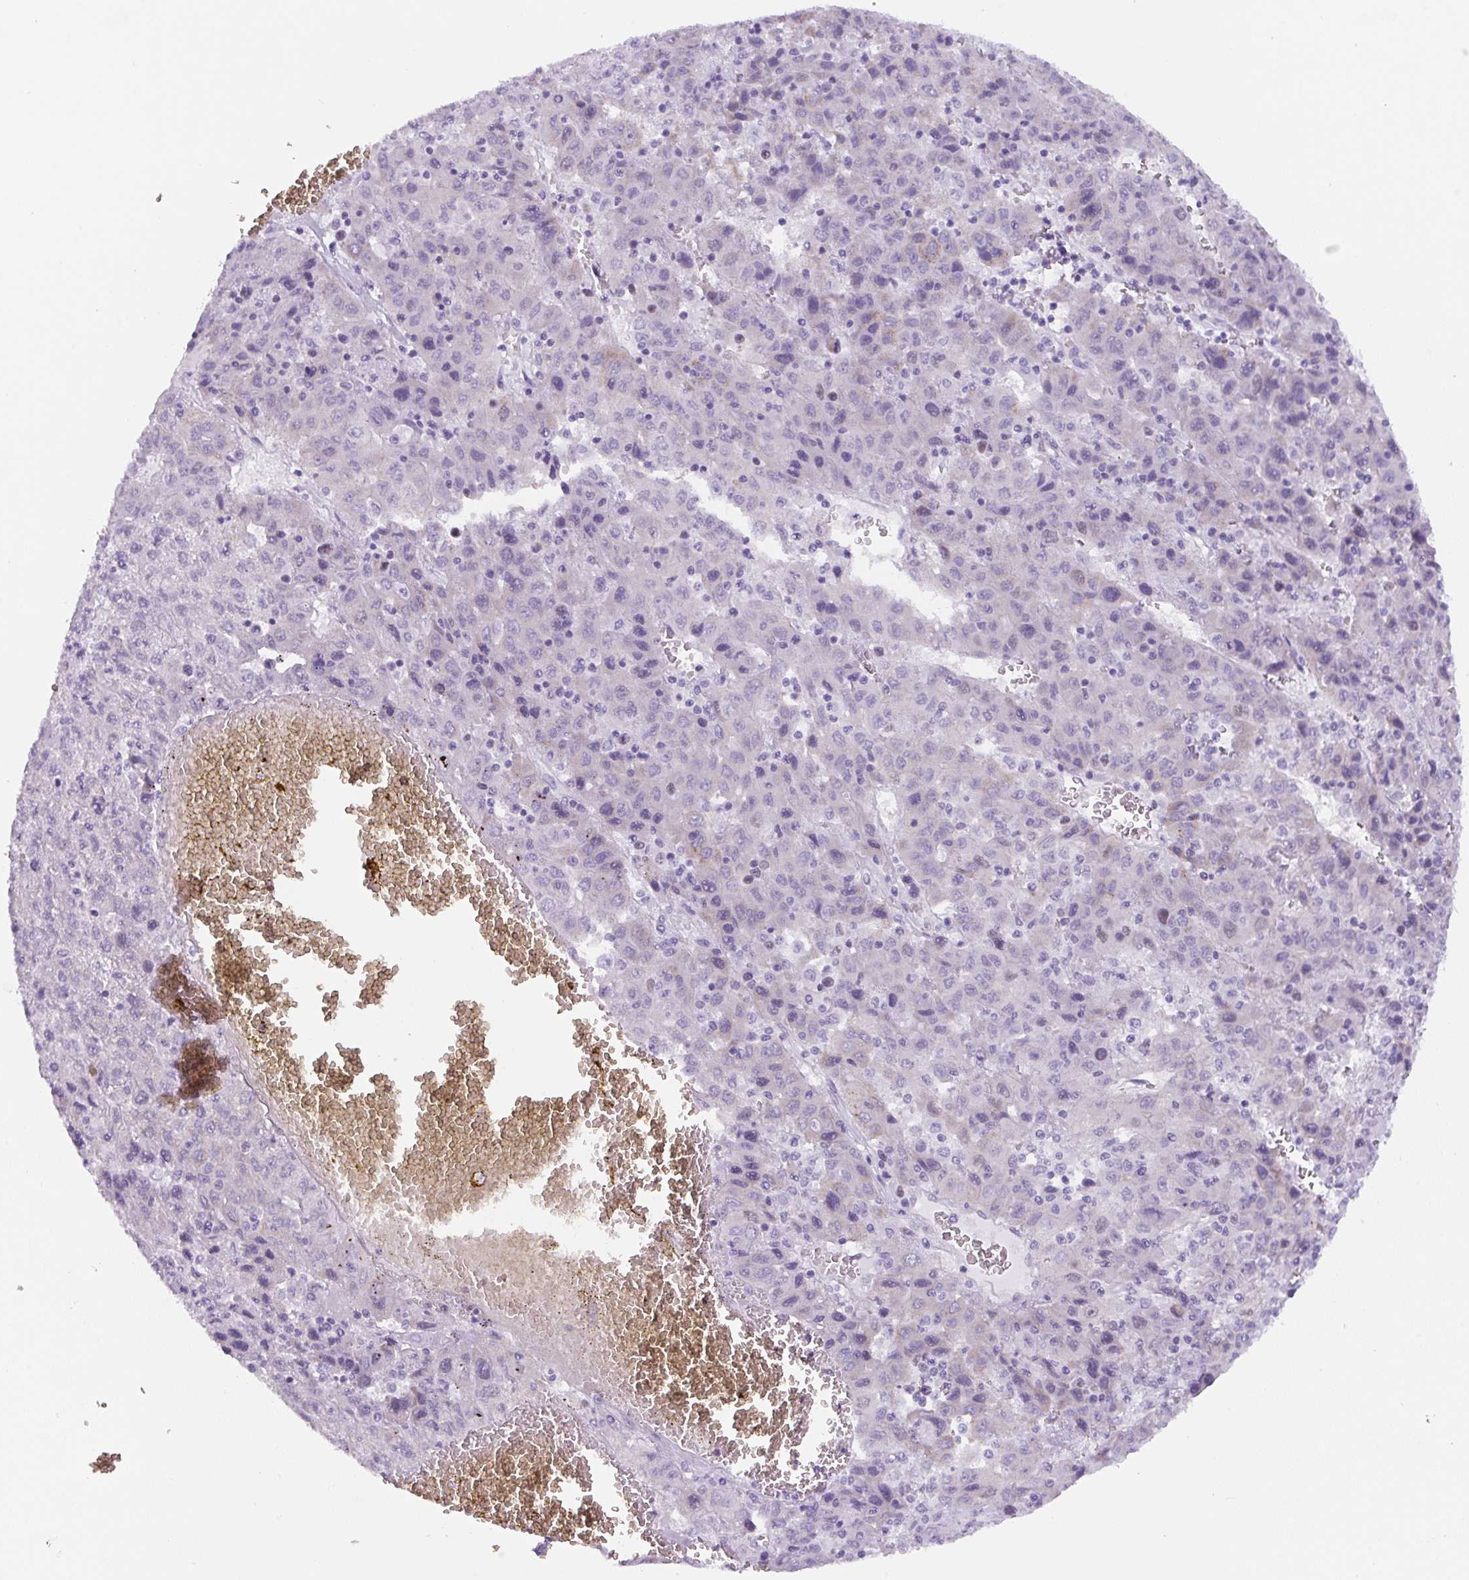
{"staining": {"intensity": "negative", "quantity": "none", "location": "none"}, "tissue": "liver cancer", "cell_type": "Tumor cells", "image_type": "cancer", "snomed": [{"axis": "morphology", "description": "Carcinoma, Hepatocellular, NOS"}, {"axis": "topography", "description": "Liver"}], "caption": "Photomicrograph shows no protein expression in tumor cells of liver cancer tissue.", "gene": "ADAMTS19", "patient": {"sex": "female", "age": 53}}